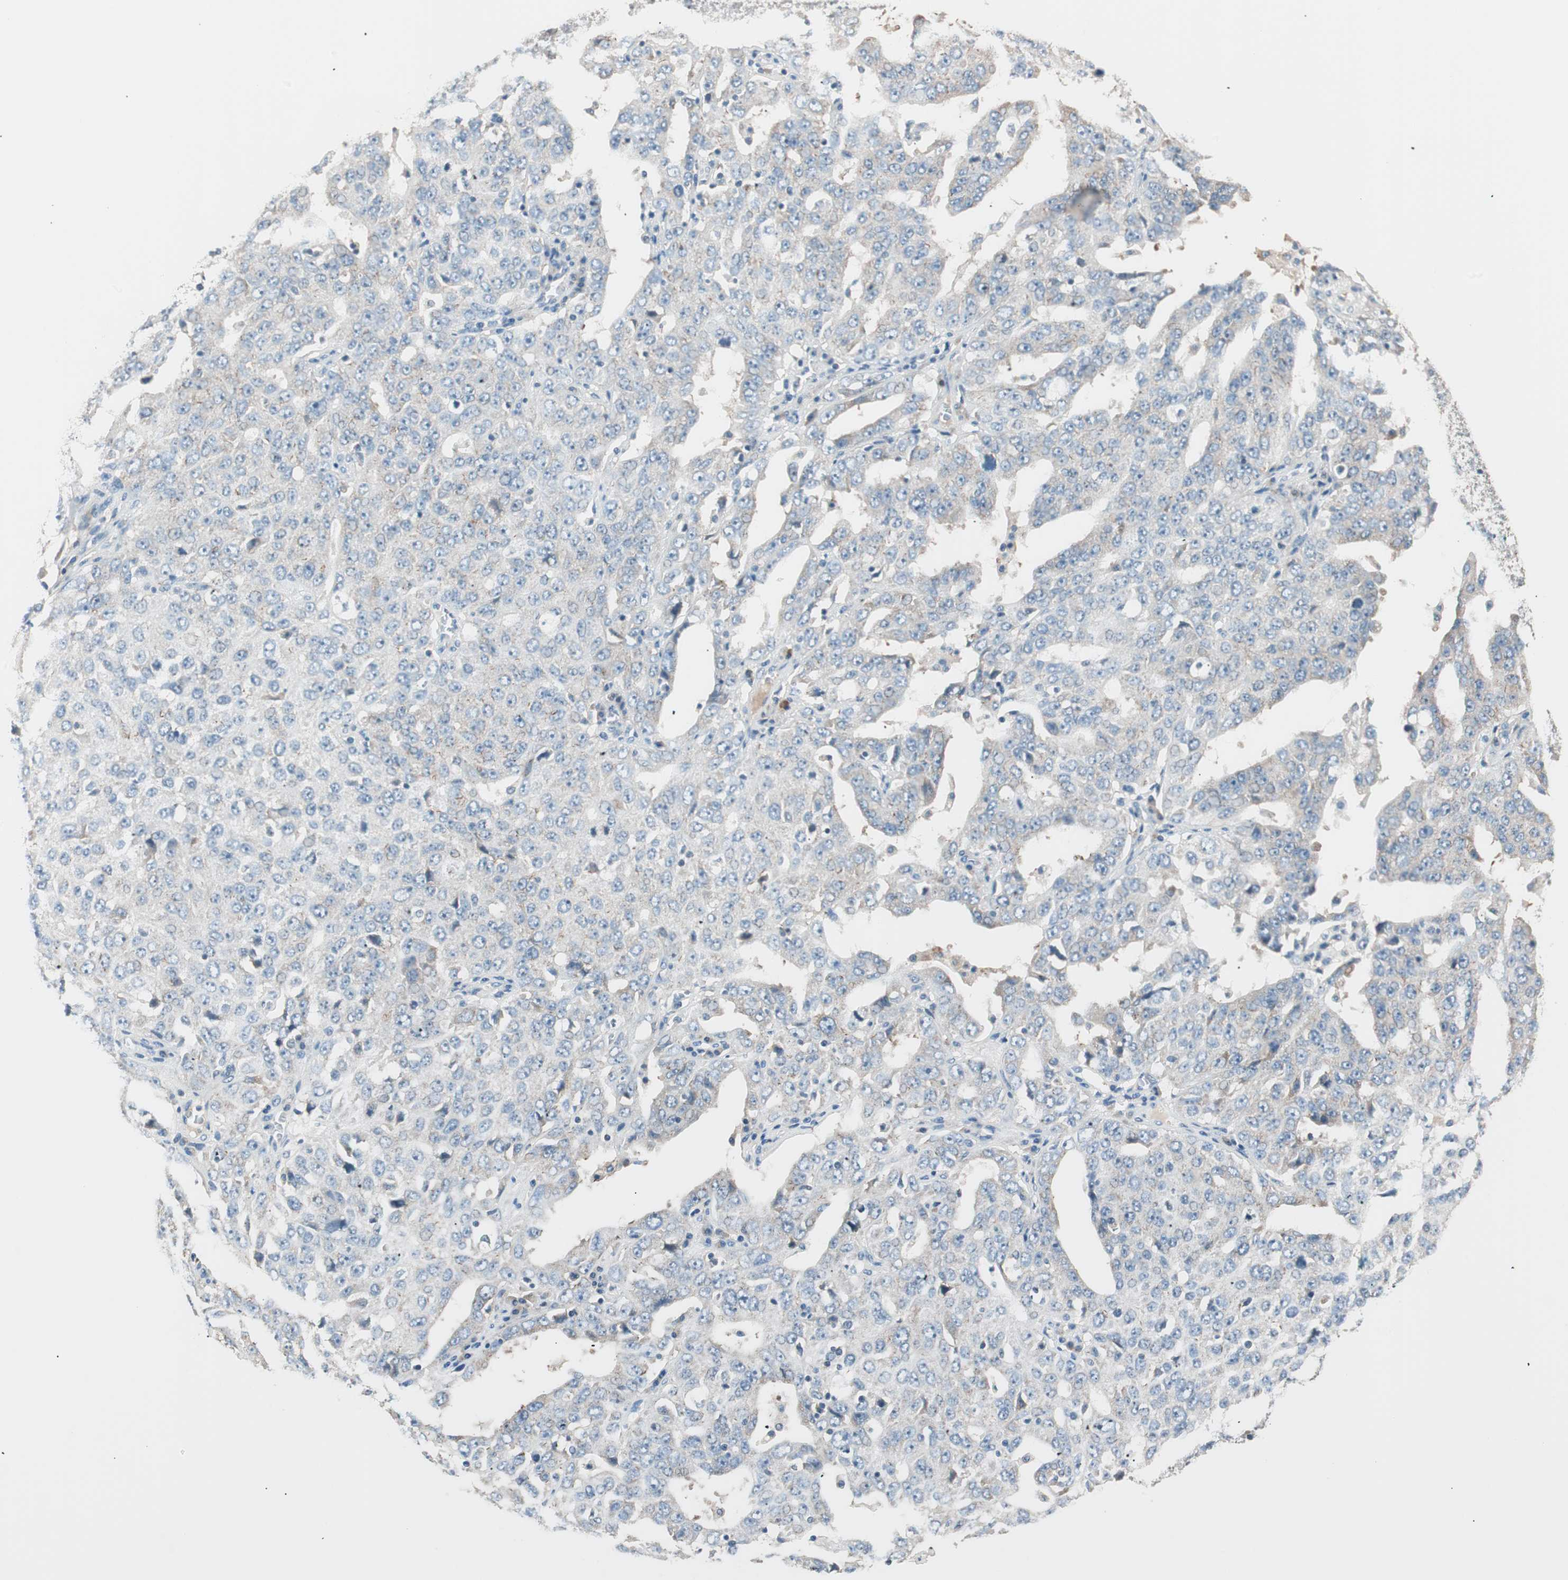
{"staining": {"intensity": "weak", "quantity": "<25%", "location": "cytoplasmic/membranous"}, "tissue": "ovarian cancer", "cell_type": "Tumor cells", "image_type": "cancer", "snomed": [{"axis": "morphology", "description": "Carcinoma, endometroid"}, {"axis": "topography", "description": "Ovary"}], "caption": "There is no significant staining in tumor cells of endometroid carcinoma (ovarian).", "gene": "RAD54B", "patient": {"sex": "female", "age": 62}}